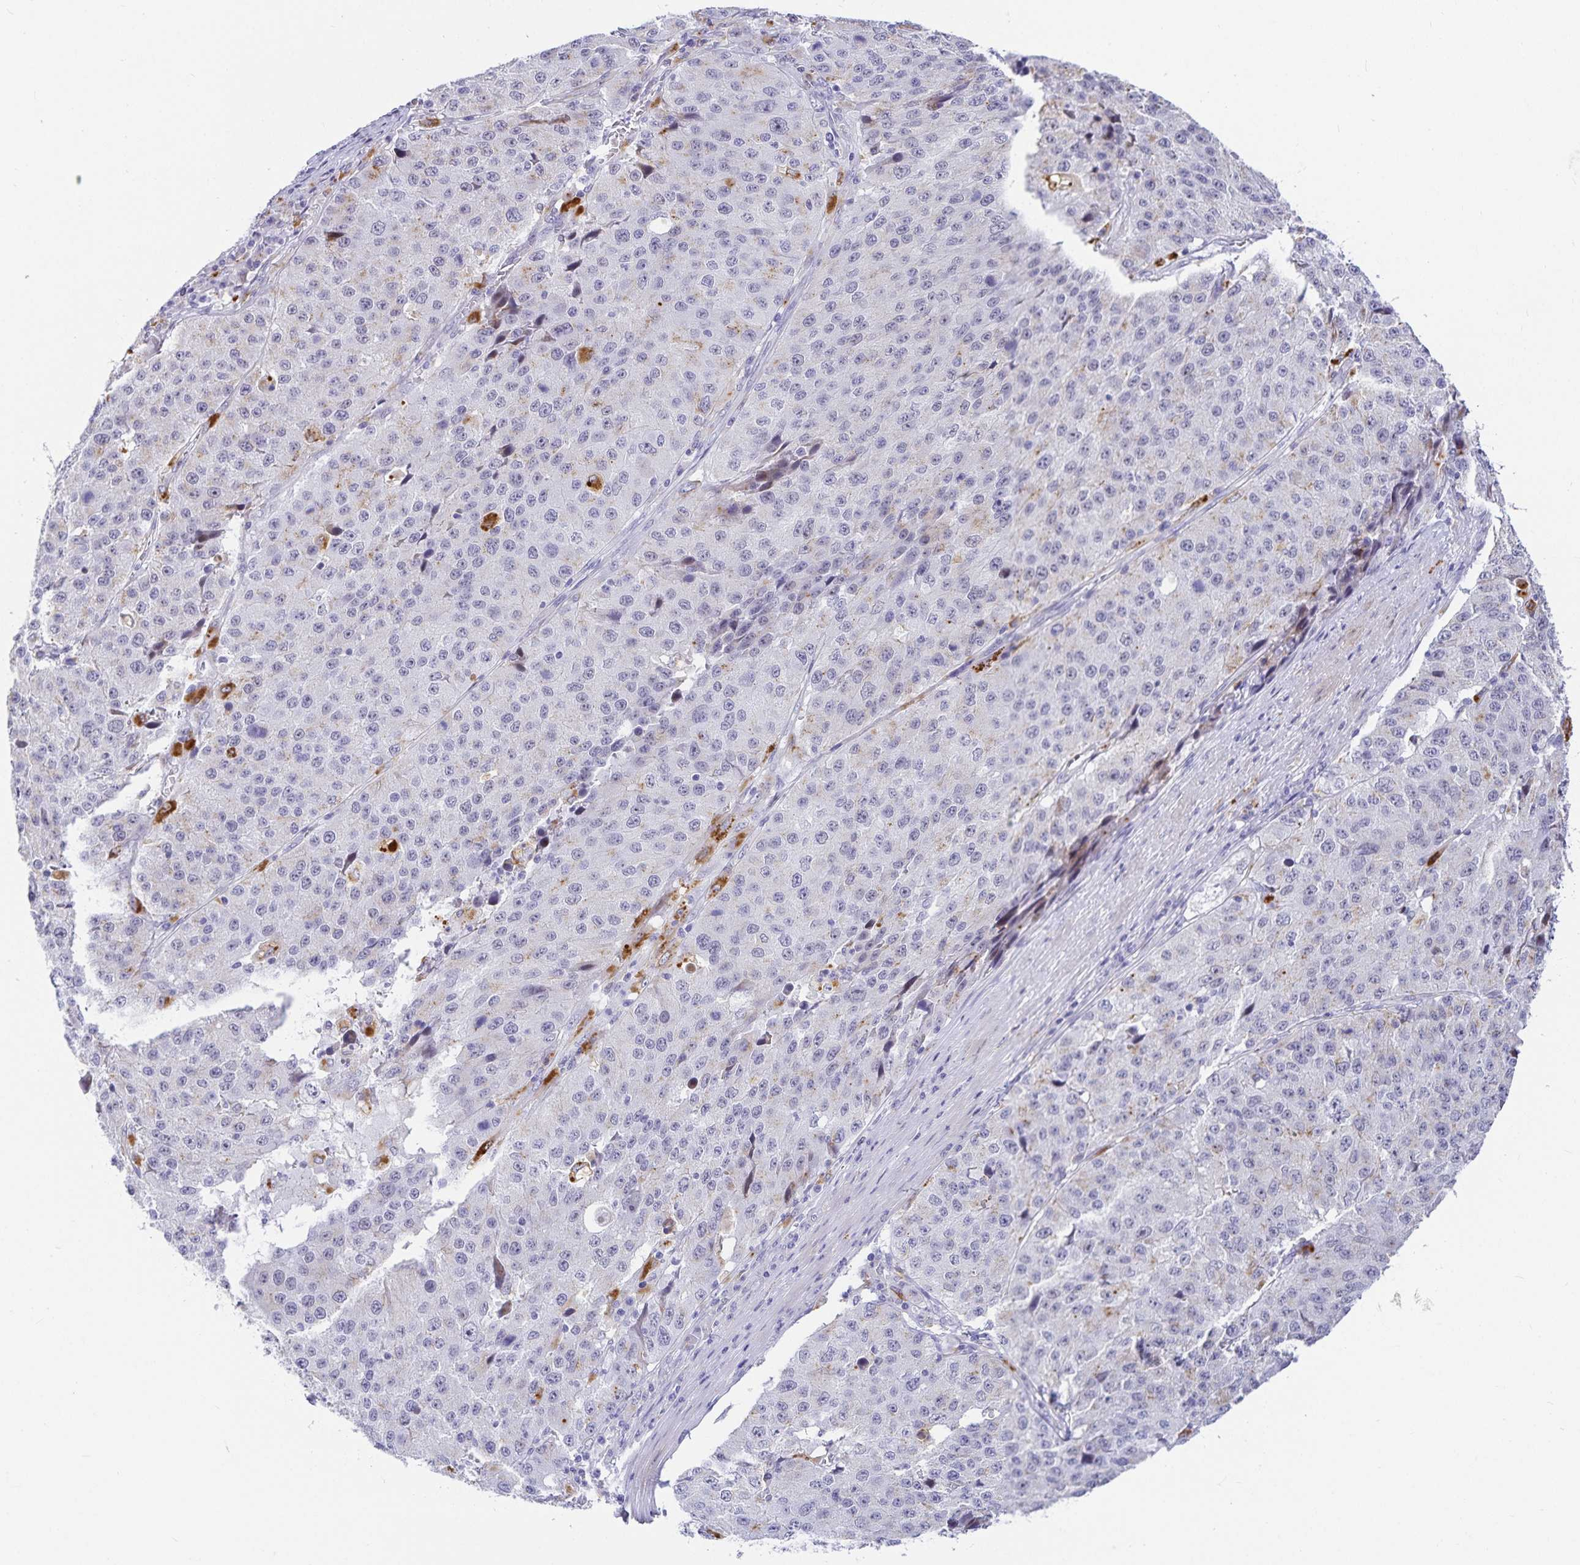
{"staining": {"intensity": "negative", "quantity": "none", "location": "none"}, "tissue": "stomach cancer", "cell_type": "Tumor cells", "image_type": "cancer", "snomed": [{"axis": "morphology", "description": "Adenocarcinoma, NOS"}, {"axis": "topography", "description": "Stomach"}], "caption": "Image shows no protein staining in tumor cells of stomach cancer tissue. The staining is performed using DAB brown chromogen with nuclei counter-stained in using hematoxylin.", "gene": "KBTBD13", "patient": {"sex": "male", "age": 71}}